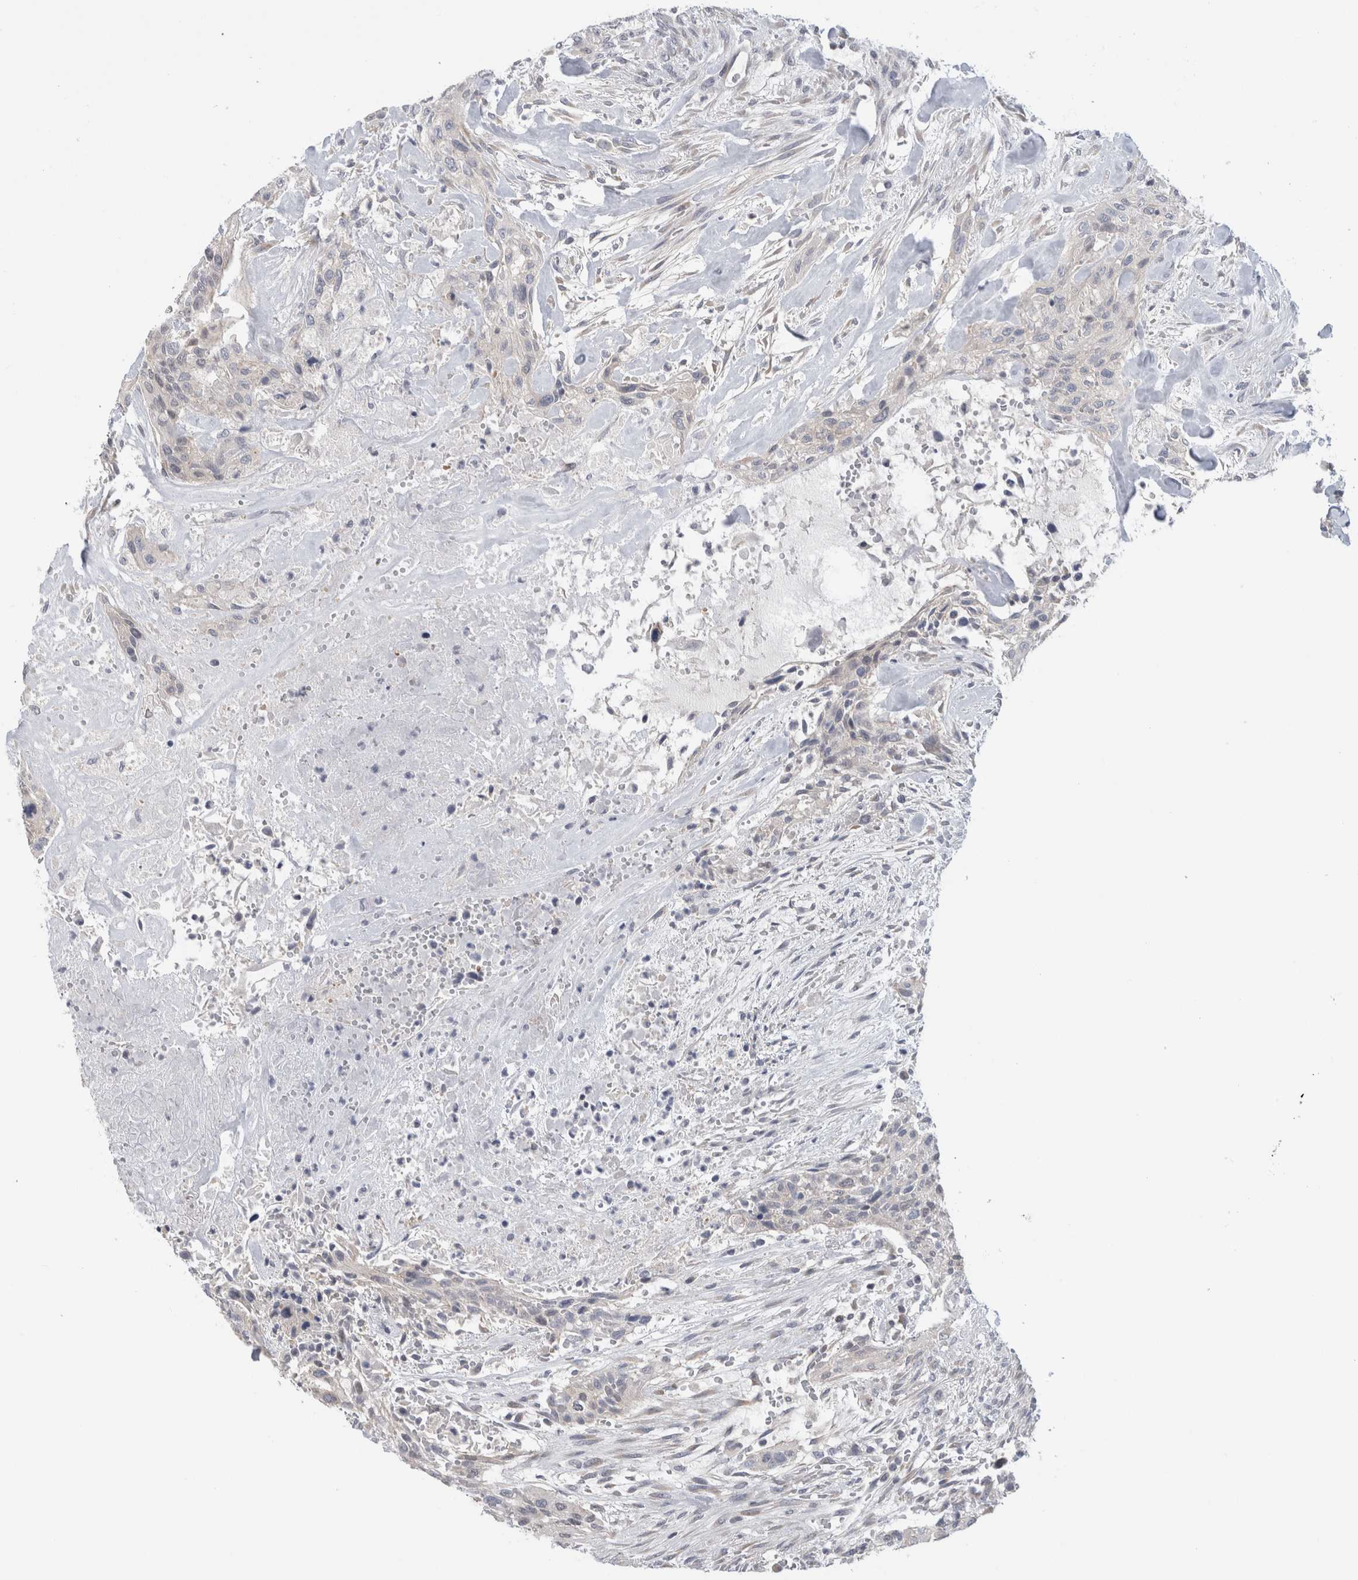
{"staining": {"intensity": "negative", "quantity": "none", "location": "none"}, "tissue": "urothelial cancer", "cell_type": "Tumor cells", "image_type": "cancer", "snomed": [{"axis": "morphology", "description": "Urothelial carcinoma, High grade"}, {"axis": "topography", "description": "Urinary bladder"}], "caption": "Protein analysis of high-grade urothelial carcinoma exhibits no significant expression in tumor cells.", "gene": "SYTL5", "patient": {"sex": "male", "age": 35}}